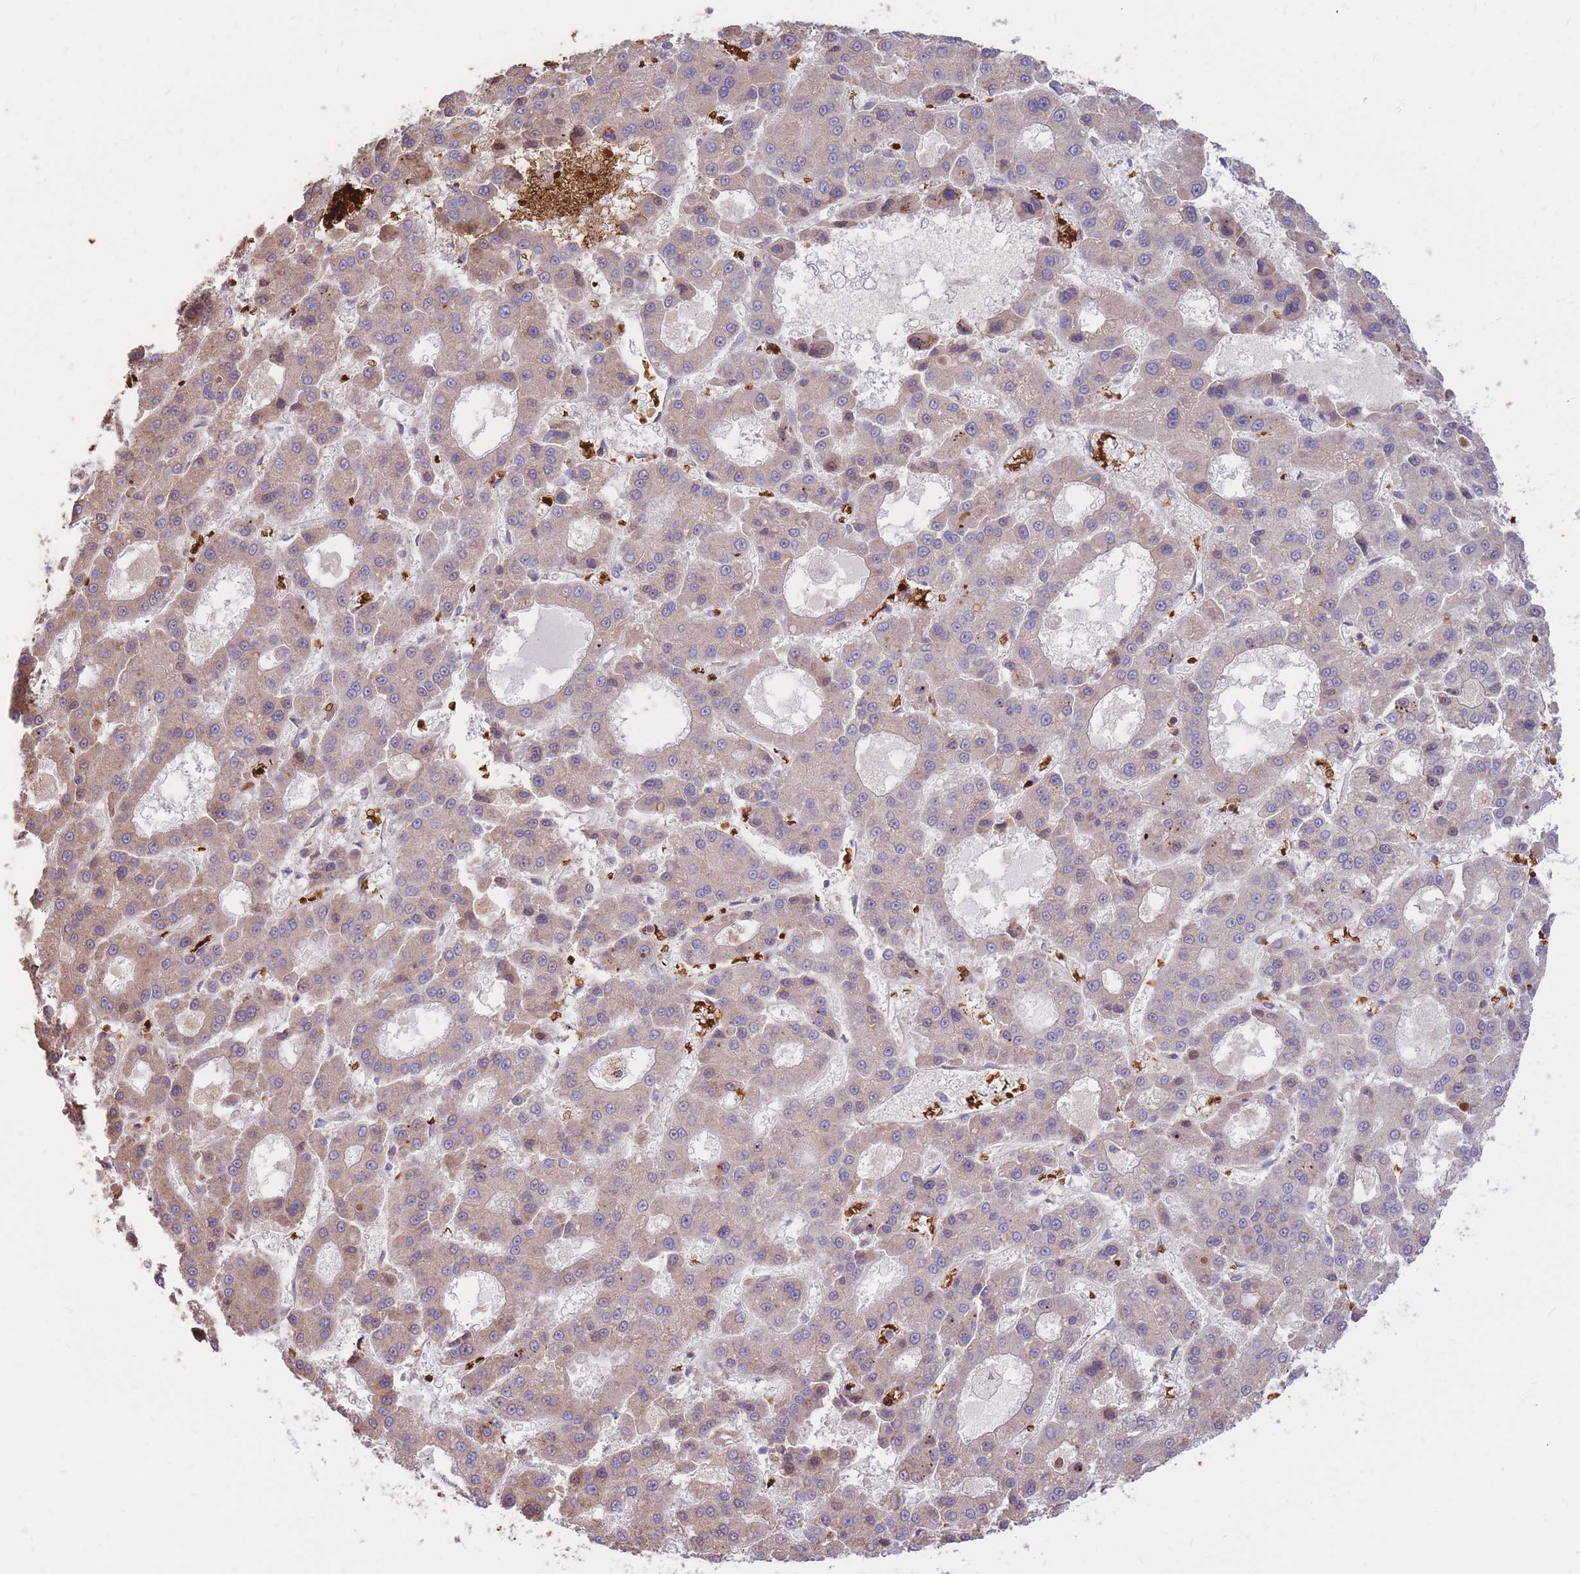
{"staining": {"intensity": "weak", "quantity": ">75%", "location": "cytoplasmic/membranous"}, "tissue": "liver cancer", "cell_type": "Tumor cells", "image_type": "cancer", "snomed": [{"axis": "morphology", "description": "Carcinoma, Hepatocellular, NOS"}, {"axis": "topography", "description": "Liver"}], "caption": "Liver hepatocellular carcinoma stained with immunohistochemistry exhibits weak cytoplasmic/membranous staining in about >75% of tumor cells.", "gene": "ATP10D", "patient": {"sex": "male", "age": 70}}